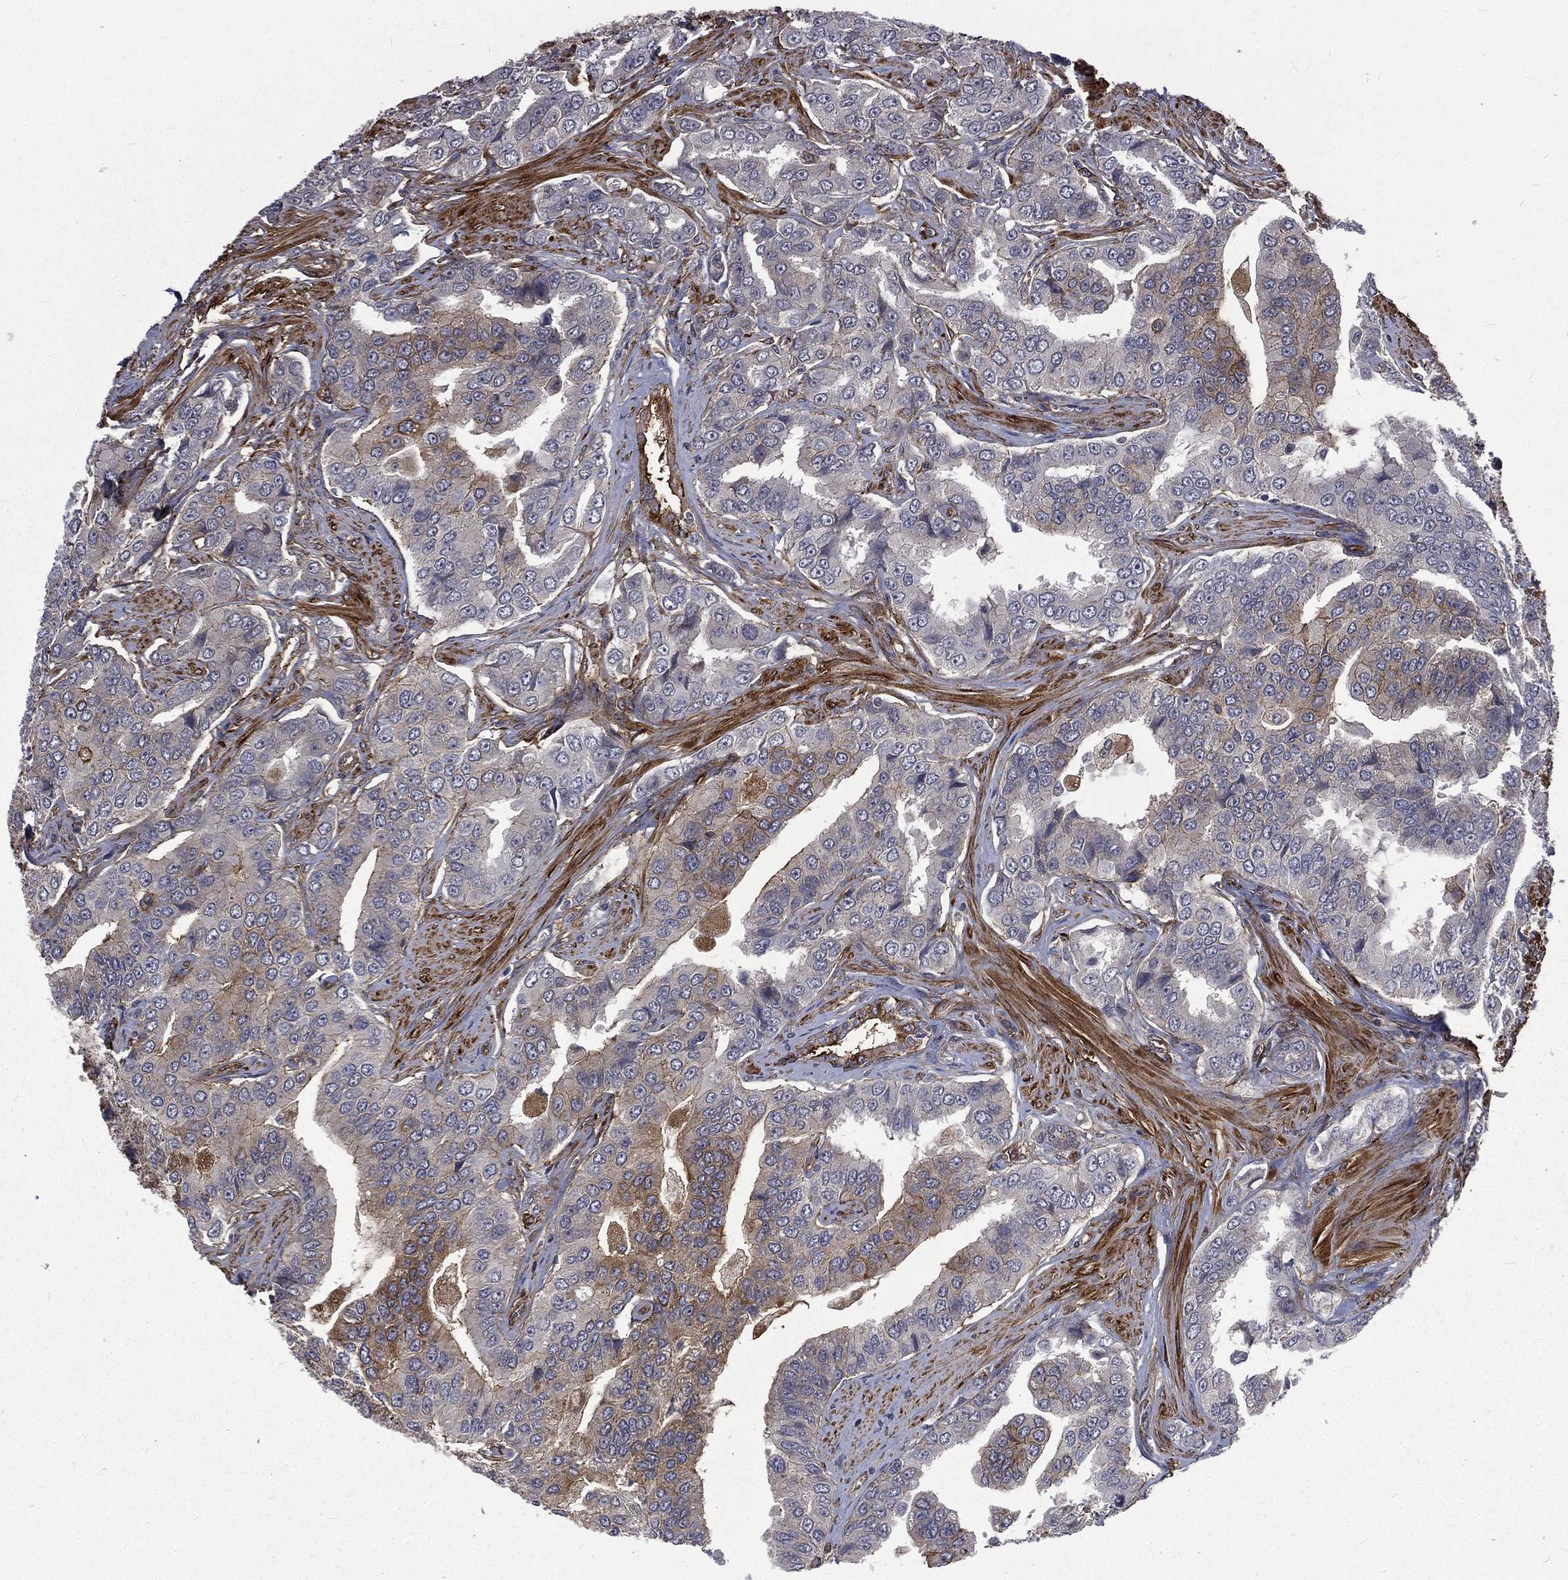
{"staining": {"intensity": "weak", "quantity": "<25%", "location": "cytoplasmic/membranous"}, "tissue": "prostate cancer", "cell_type": "Tumor cells", "image_type": "cancer", "snomed": [{"axis": "morphology", "description": "Adenocarcinoma, NOS"}, {"axis": "topography", "description": "Prostate and seminal vesicle, NOS"}, {"axis": "topography", "description": "Prostate"}], "caption": "The photomicrograph reveals no staining of tumor cells in prostate cancer (adenocarcinoma). (Stains: DAB immunohistochemistry (IHC) with hematoxylin counter stain, Microscopy: brightfield microscopy at high magnification).", "gene": "PPFIBP1", "patient": {"sex": "male", "age": 69}}